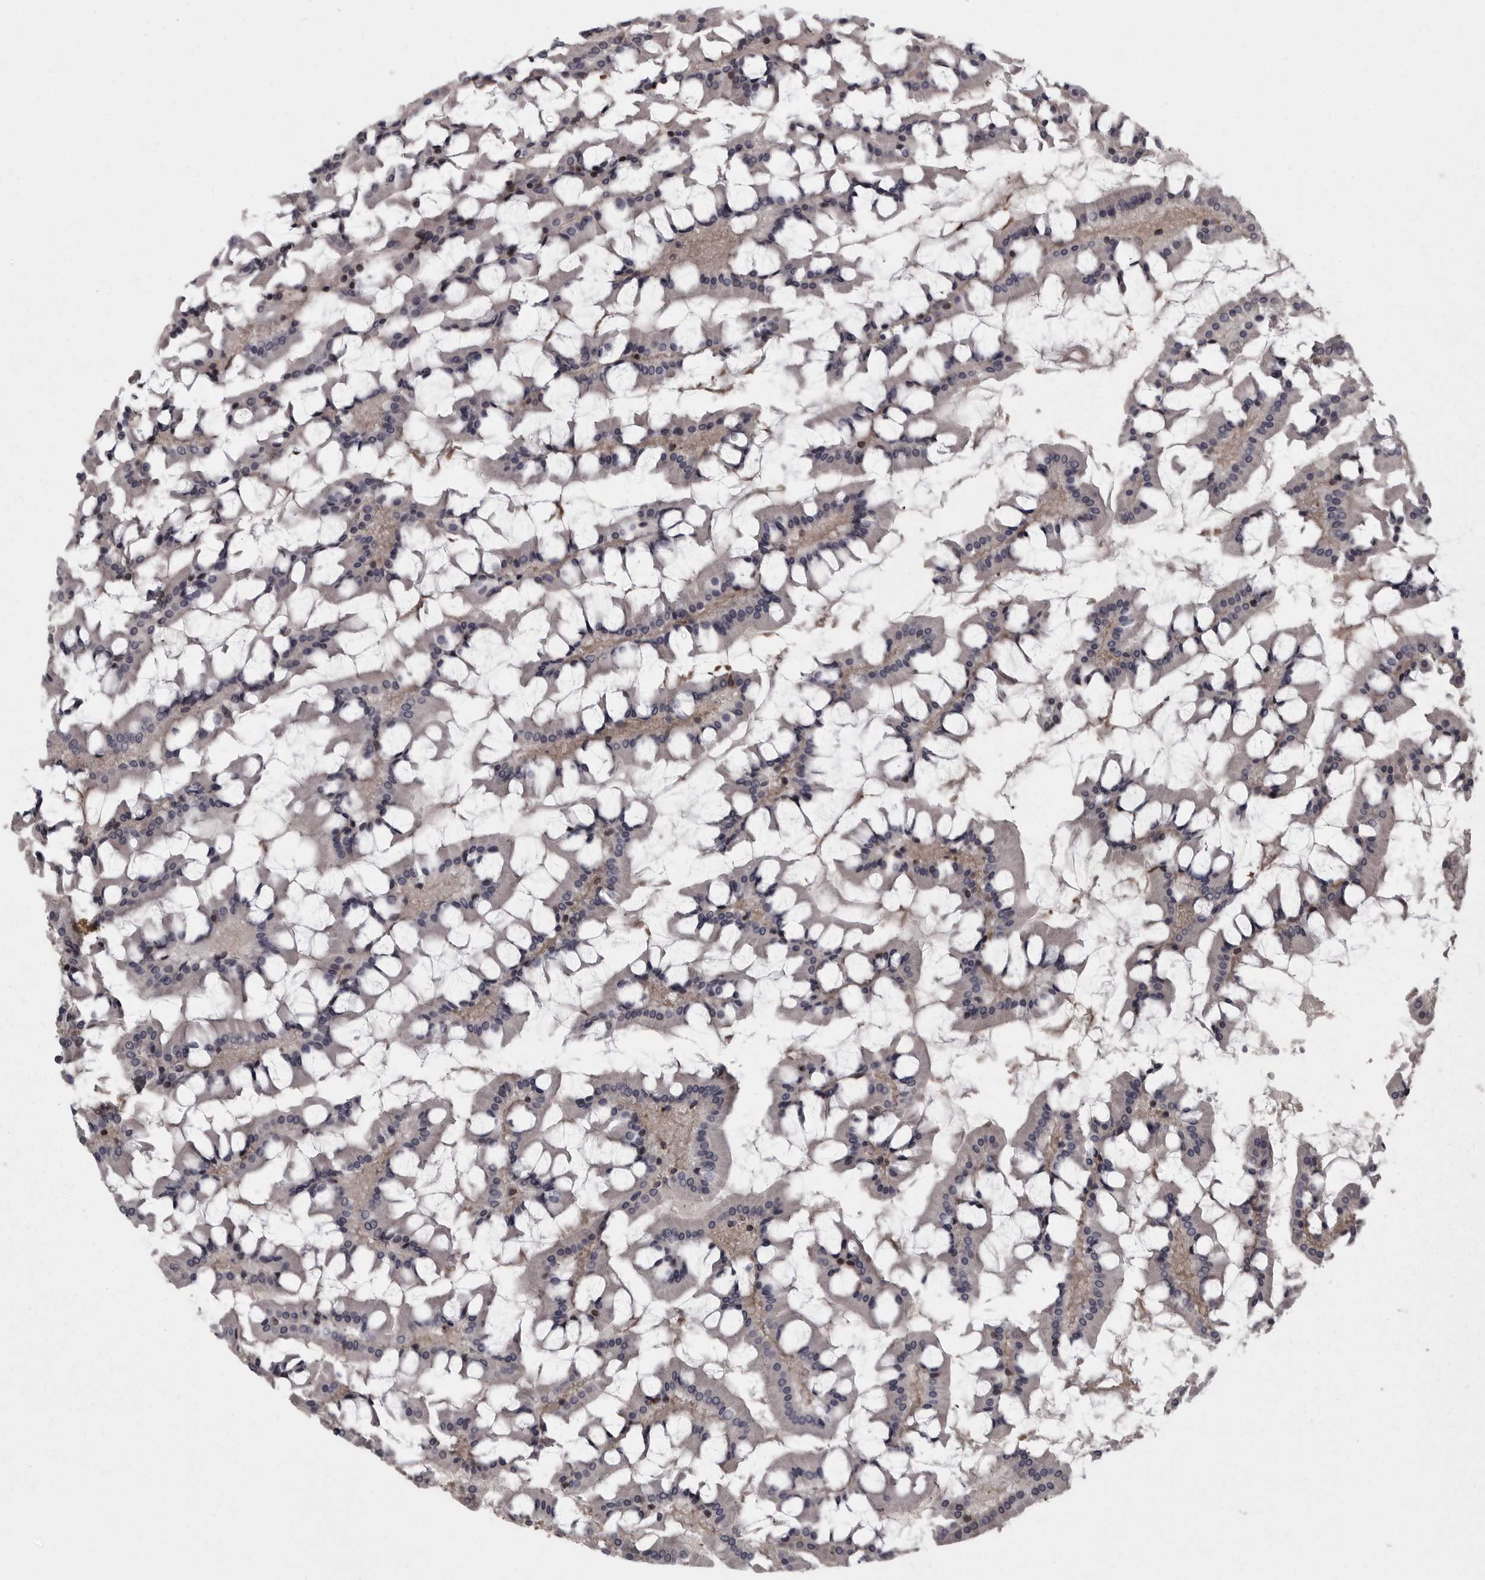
{"staining": {"intensity": "negative", "quantity": "none", "location": "none"}, "tissue": "small intestine", "cell_type": "Glandular cells", "image_type": "normal", "snomed": [{"axis": "morphology", "description": "Normal tissue, NOS"}, {"axis": "topography", "description": "Small intestine"}], "caption": "This photomicrograph is of benign small intestine stained with immunohistochemistry (IHC) to label a protein in brown with the nuclei are counter-stained blue. There is no expression in glandular cells. Brightfield microscopy of IHC stained with DAB (brown) and hematoxylin (blue), captured at high magnification.", "gene": "FAAP100", "patient": {"sex": "male", "age": 41}}